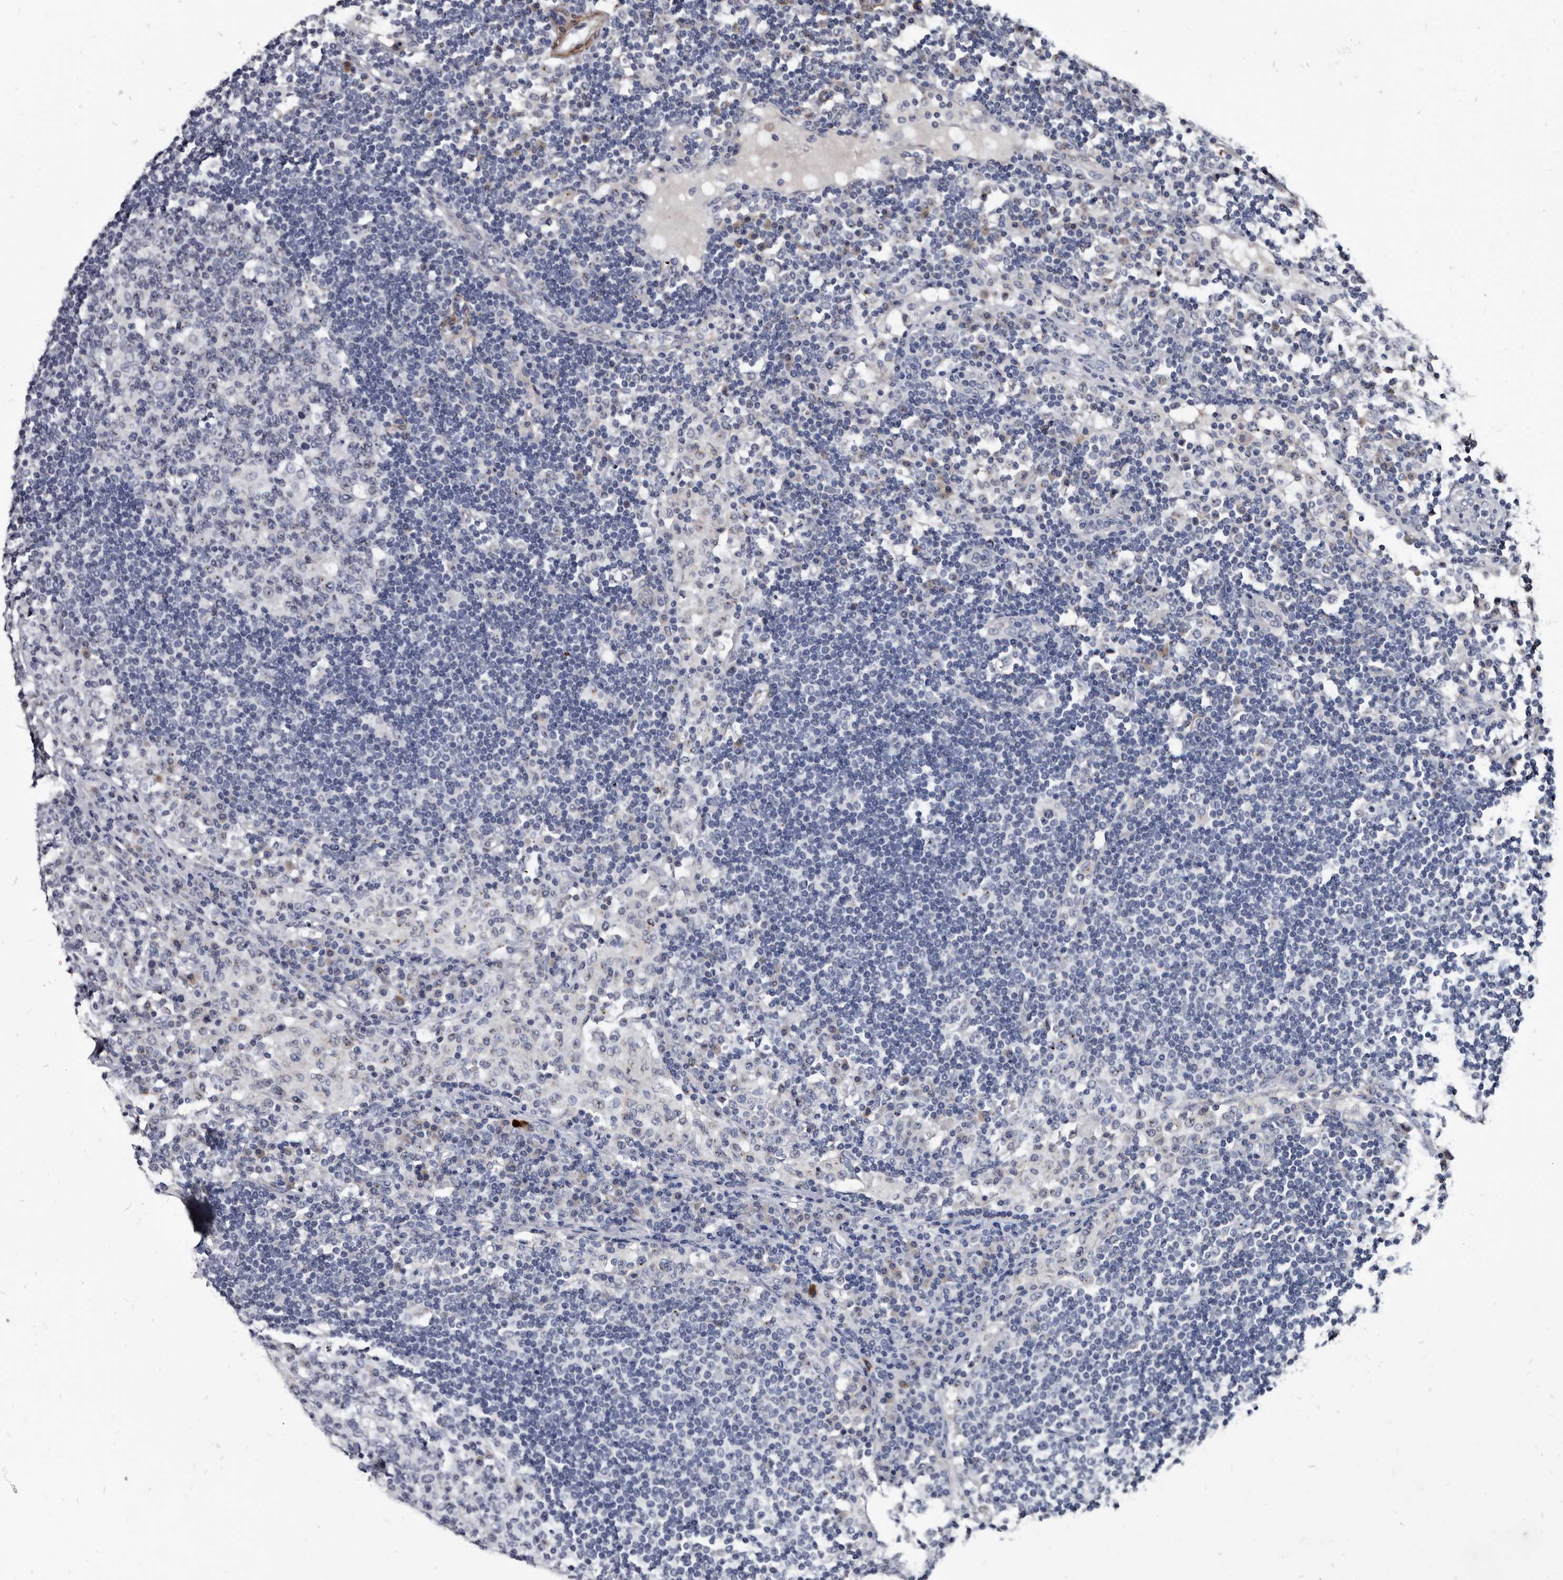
{"staining": {"intensity": "negative", "quantity": "none", "location": "none"}, "tissue": "lymph node", "cell_type": "Germinal center cells", "image_type": "normal", "snomed": [{"axis": "morphology", "description": "Normal tissue, NOS"}, {"axis": "topography", "description": "Lymph node"}], "caption": "Protein analysis of unremarkable lymph node demonstrates no significant expression in germinal center cells. The staining was performed using DAB to visualize the protein expression in brown, while the nuclei were stained in blue with hematoxylin (Magnification: 20x).", "gene": "PRSS8", "patient": {"sex": "female", "age": 53}}